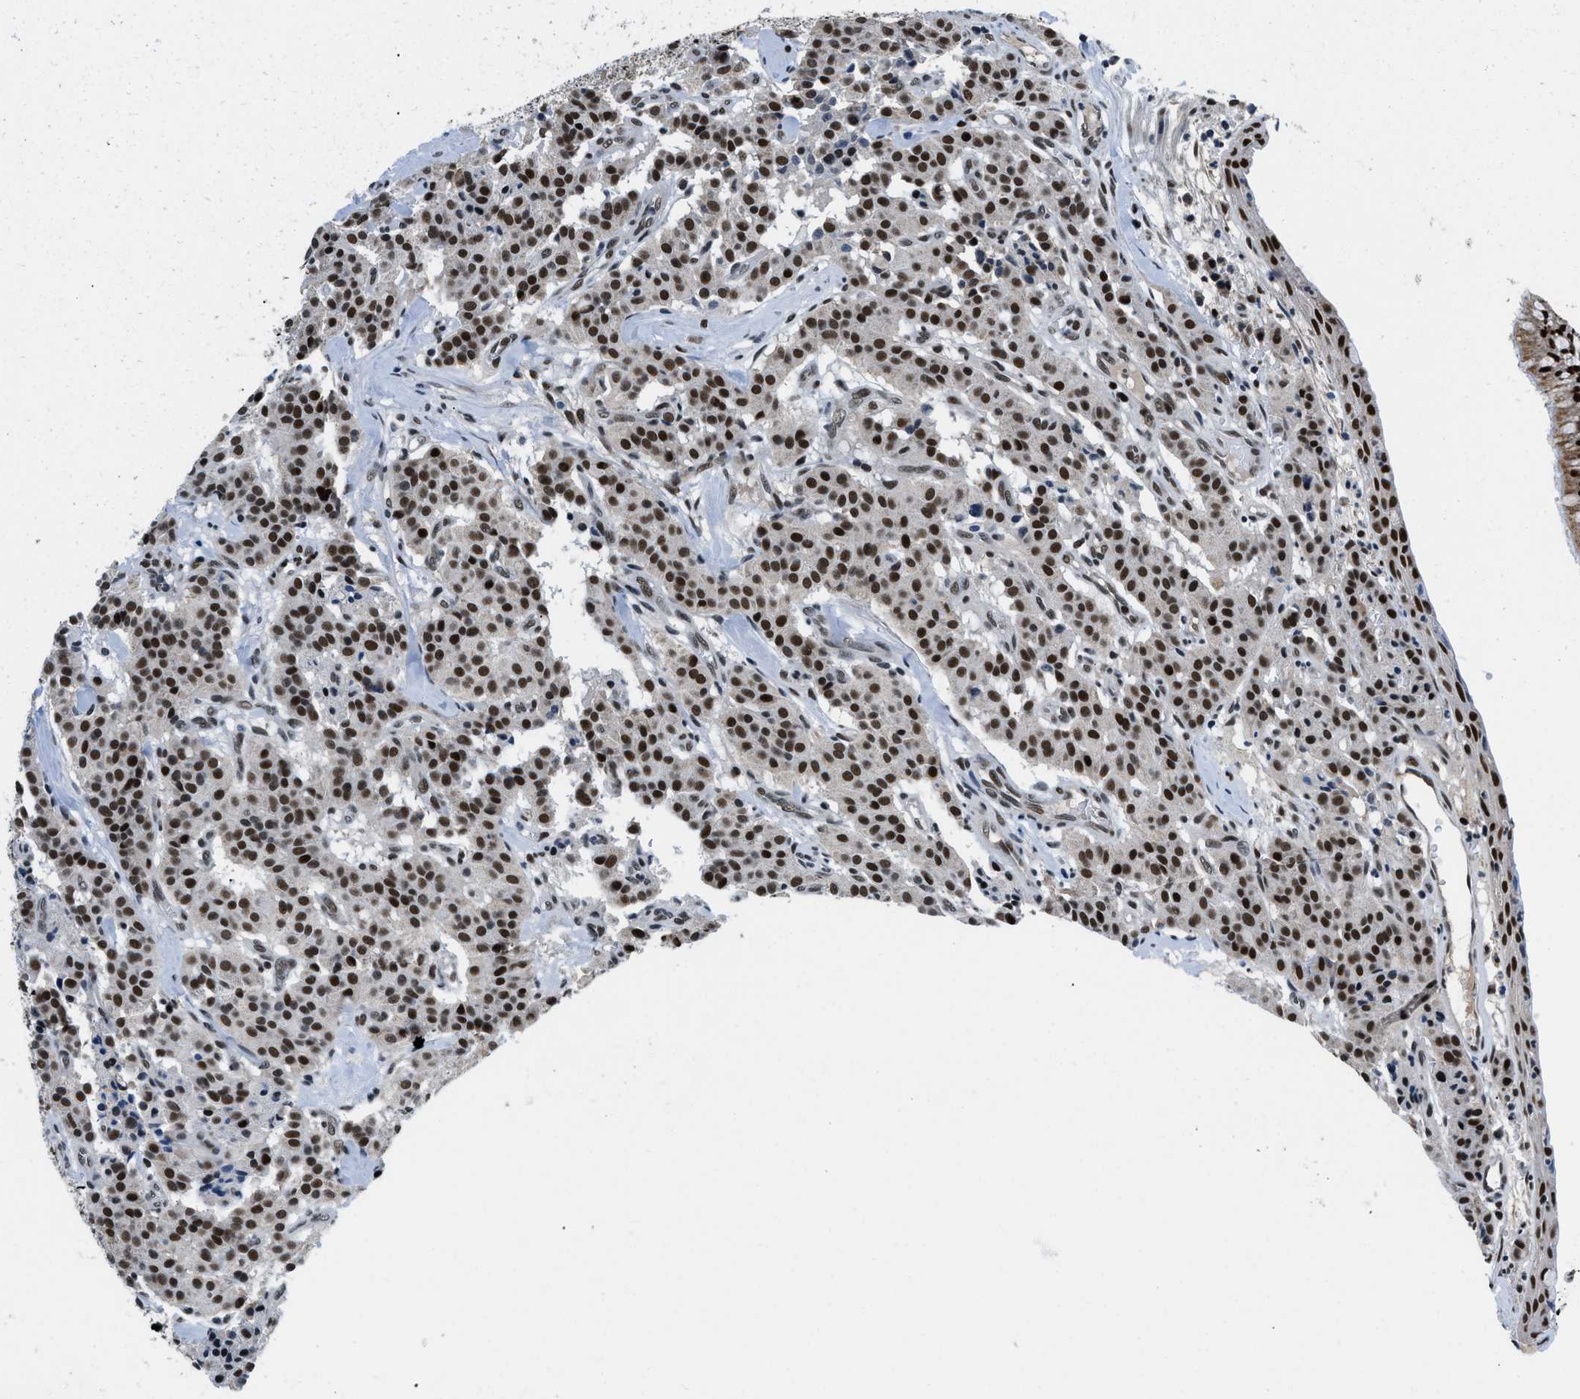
{"staining": {"intensity": "strong", "quantity": ">75%", "location": "nuclear"}, "tissue": "carcinoid", "cell_type": "Tumor cells", "image_type": "cancer", "snomed": [{"axis": "morphology", "description": "Carcinoid, malignant, NOS"}, {"axis": "topography", "description": "Lung"}], "caption": "Protein staining of carcinoid tissue reveals strong nuclear positivity in about >75% of tumor cells.", "gene": "KDM3B", "patient": {"sex": "male", "age": 30}}